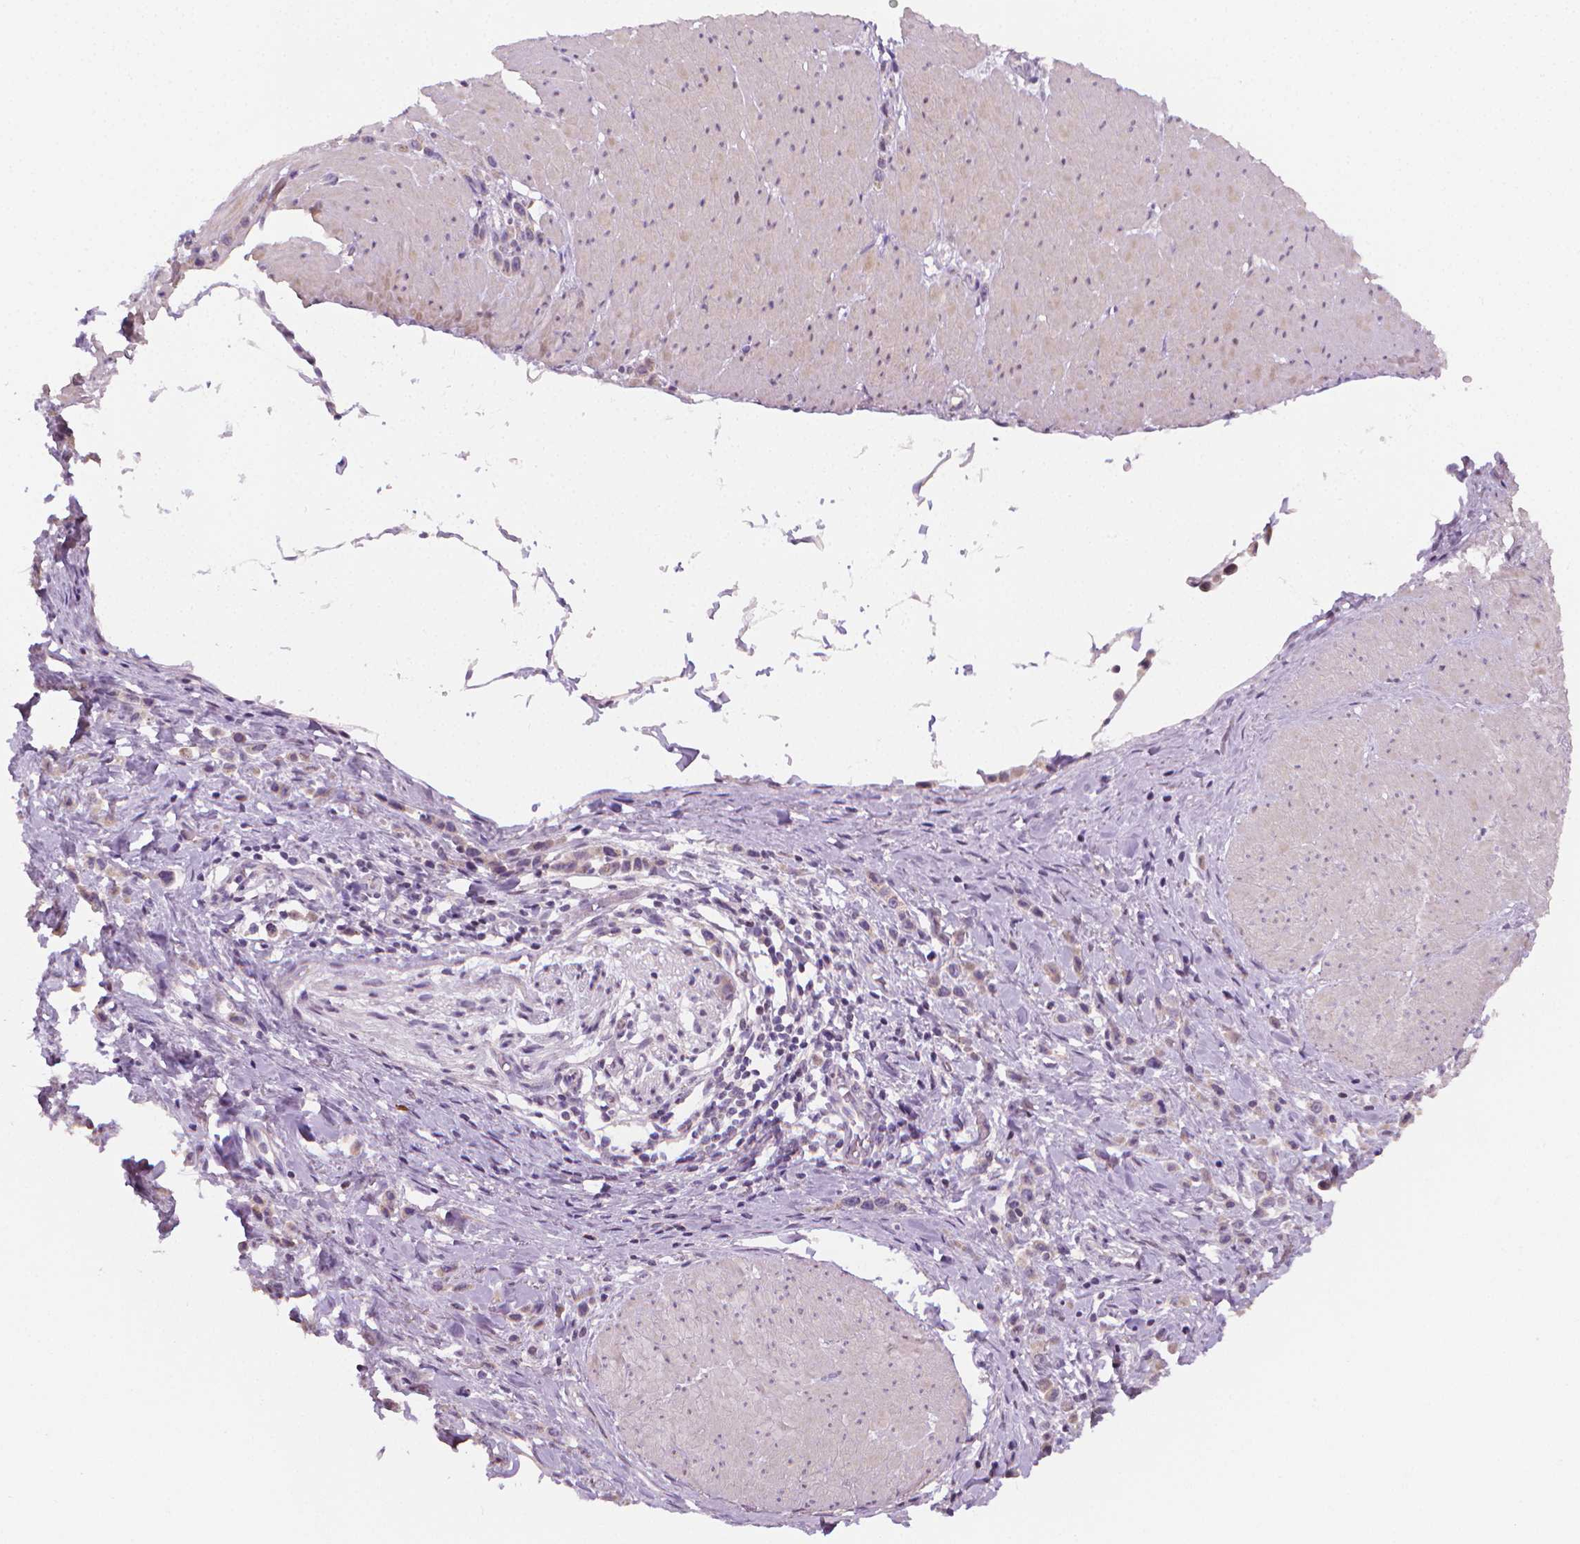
{"staining": {"intensity": "negative", "quantity": "none", "location": "none"}, "tissue": "stomach cancer", "cell_type": "Tumor cells", "image_type": "cancer", "snomed": [{"axis": "morphology", "description": "Adenocarcinoma, NOS"}, {"axis": "topography", "description": "Stomach"}], "caption": "IHC micrograph of neoplastic tissue: human stomach cancer stained with DAB displays no significant protein staining in tumor cells.", "gene": "NCAN", "patient": {"sex": "male", "age": 47}}